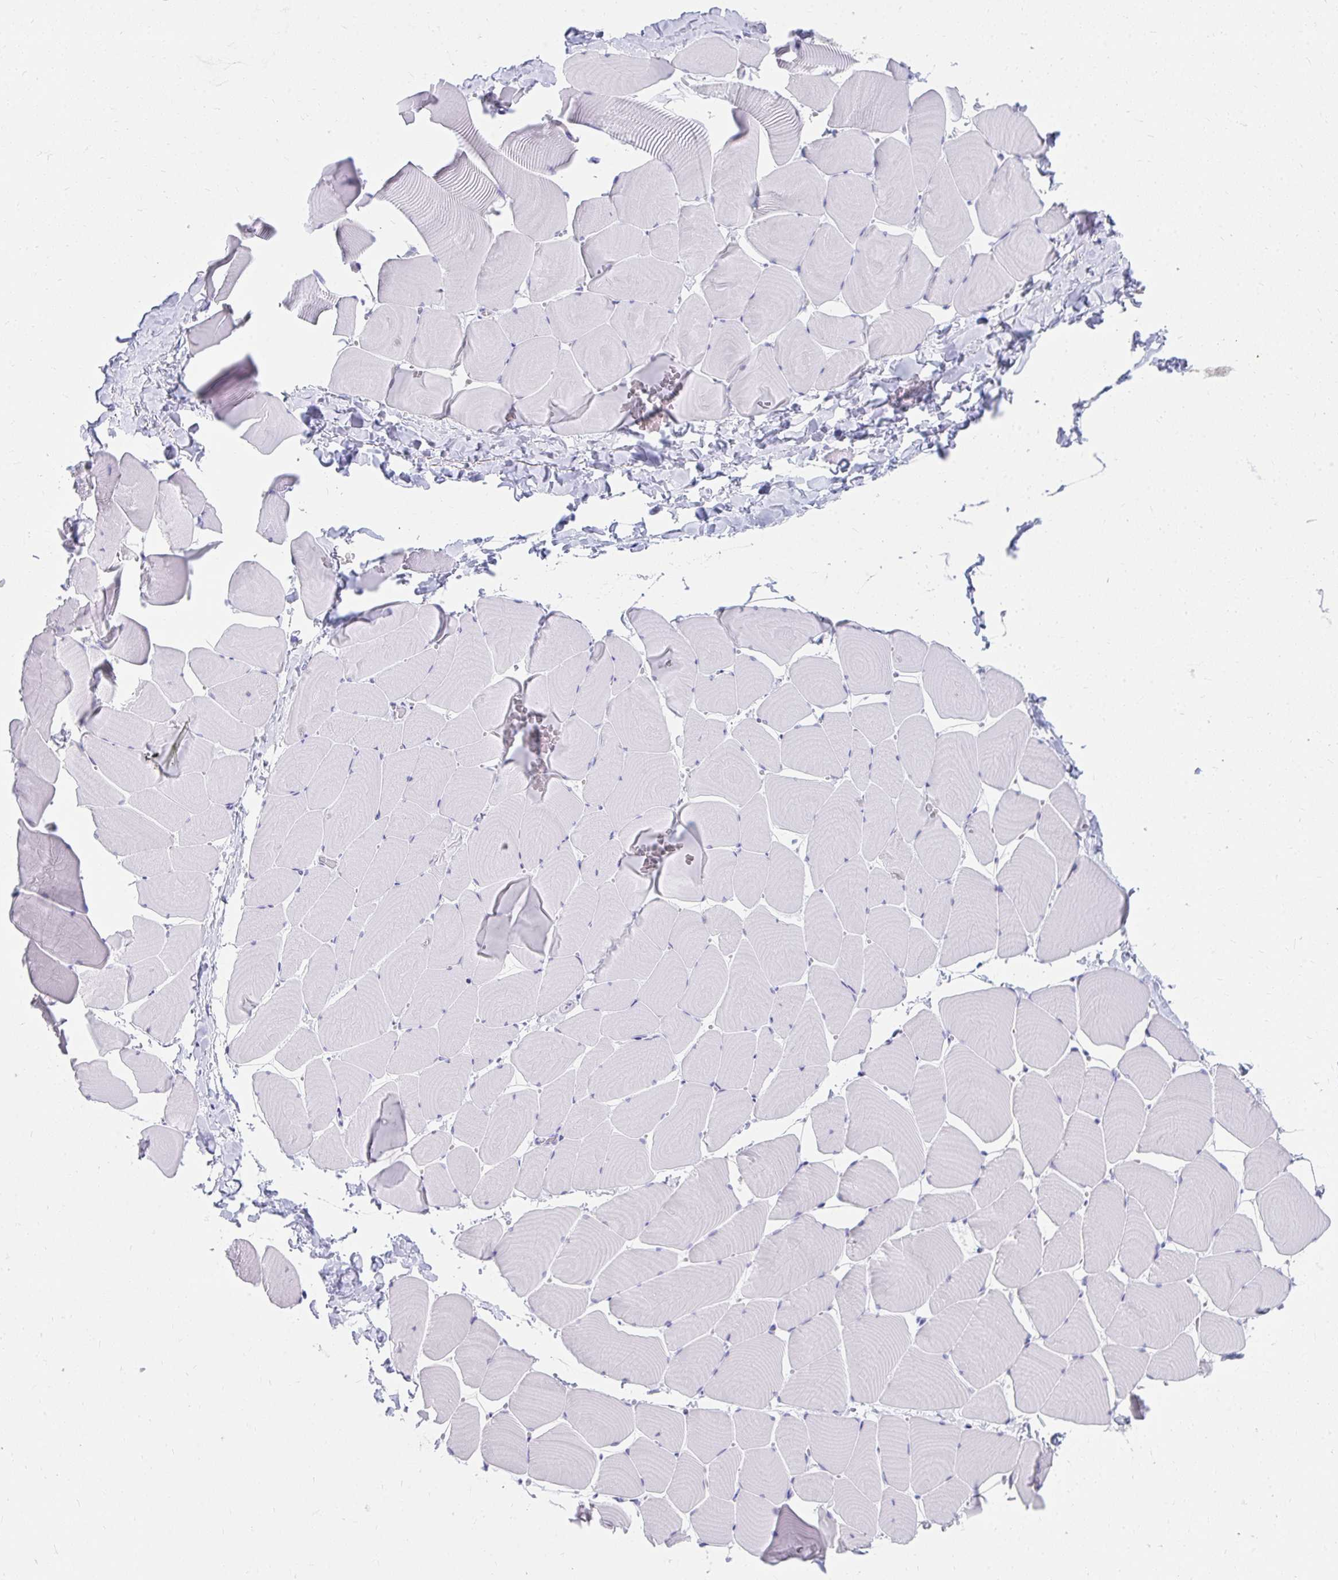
{"staining": {"intensity": "negative", "quantity": "none", "location": "none"}, "tissue": "skeletal muscle", "cell_type": "Myocytes", "image_type": "normal", "snomed": [{"axis": "morphology", "description": "Normal tissue, NOS"}, {"axis": "topography", "description": "Skeletal muscle"}], "caption": "This photomicrograph is of normal skeletal muscle stained with IHC to label a protein in brown with the nuclei are counter-stained blue. There is no positivity in myocytes.", "gene": "HGD", "patient": {"sex": "male", "age": 25}}